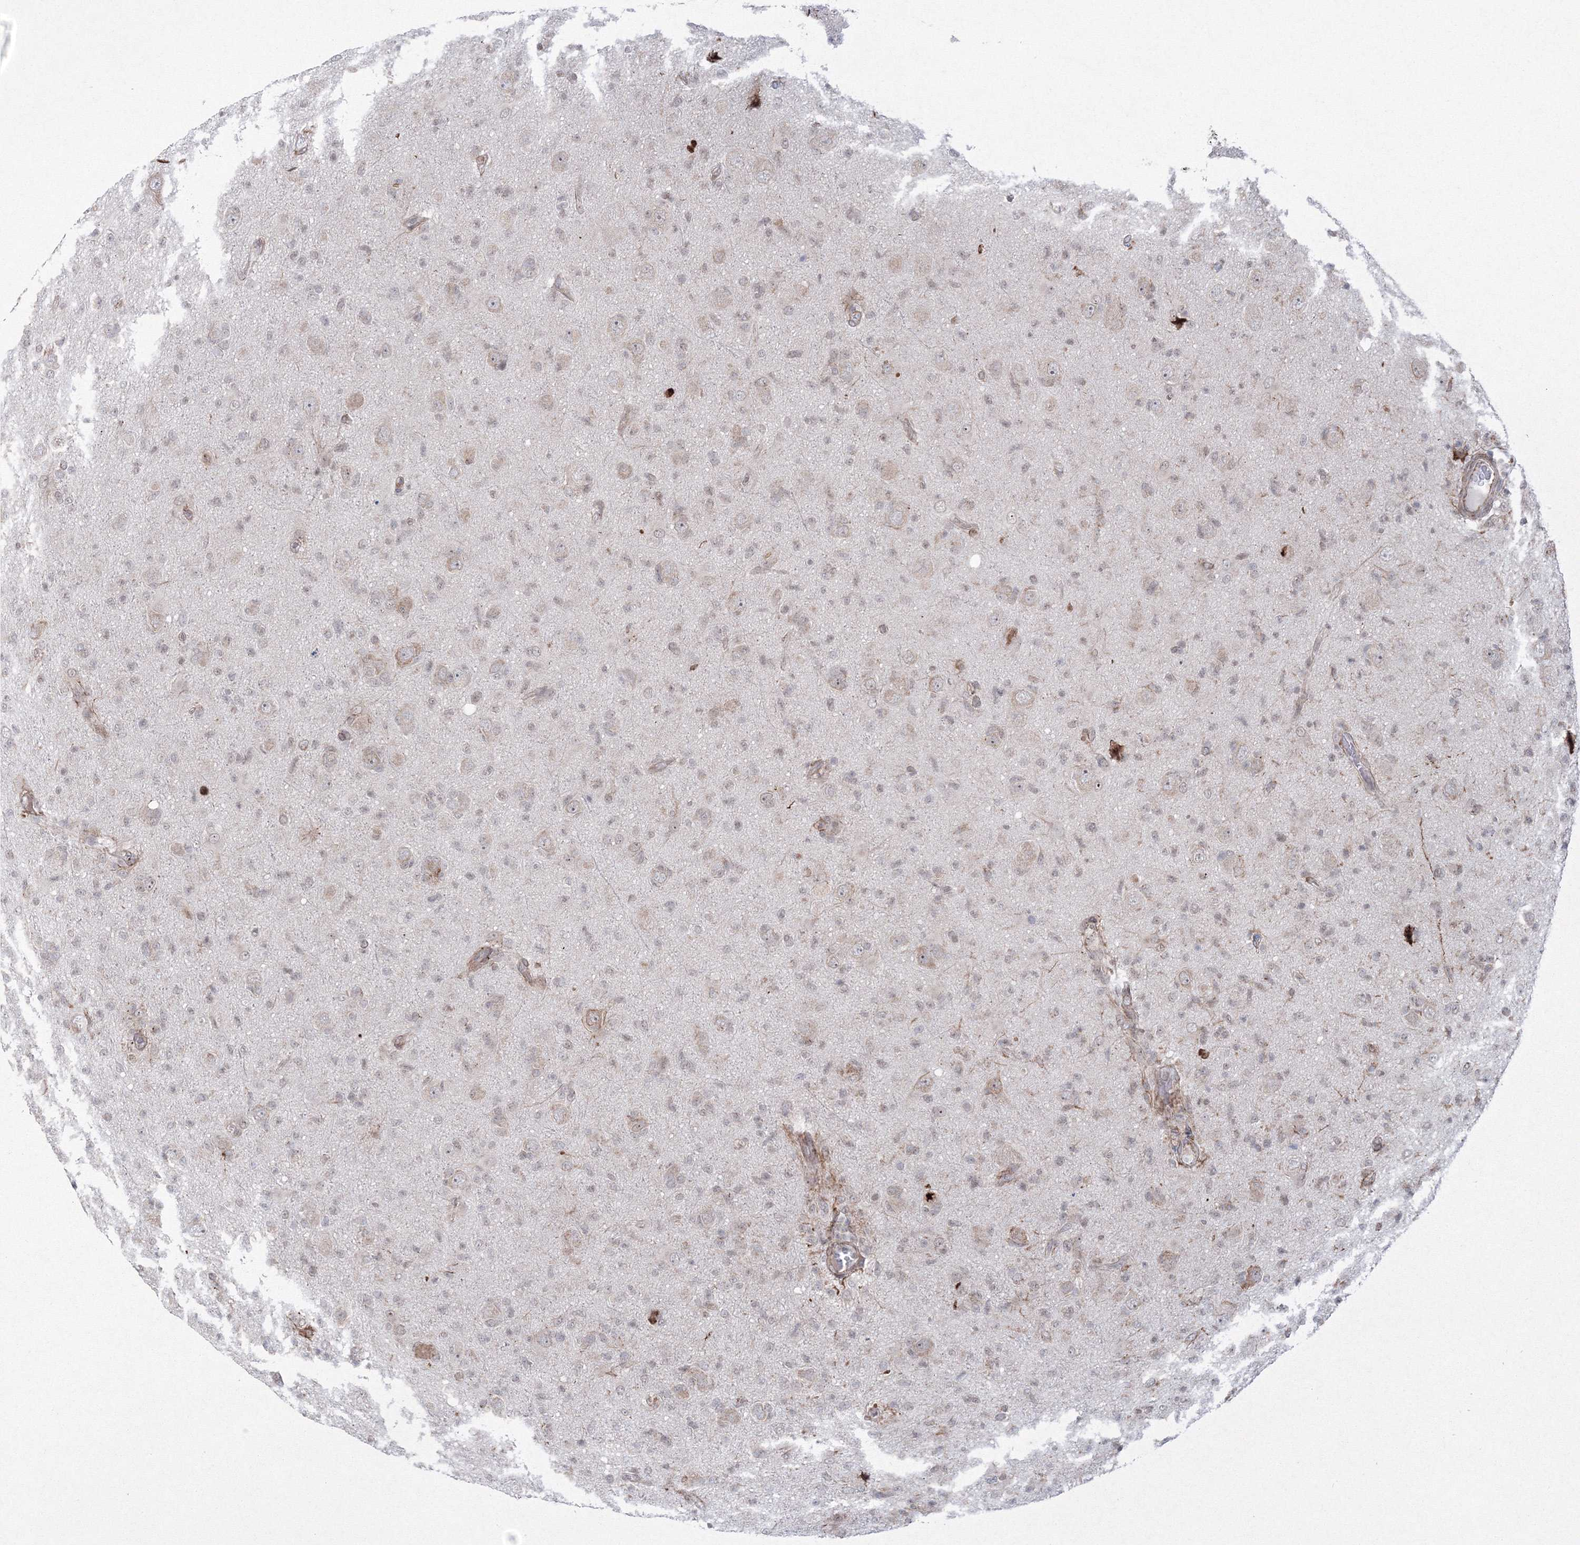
{"staining": {"intensity": "negative", "quantity": "none", "location": "none"}, "tissue": "glioma", "cell_type": "Tumor cells", "image_type": "cancer", "snomed": [{"axis": "morphology", "description": "Glioma, malignant, High grade"}, {"axis": "topography", "description": "Brain"}], "caption": "Tumor cells show no significant protein positivity in glioma.", "gene": "EFCAB12", "patient": {"sex": "female", "age": 57}}